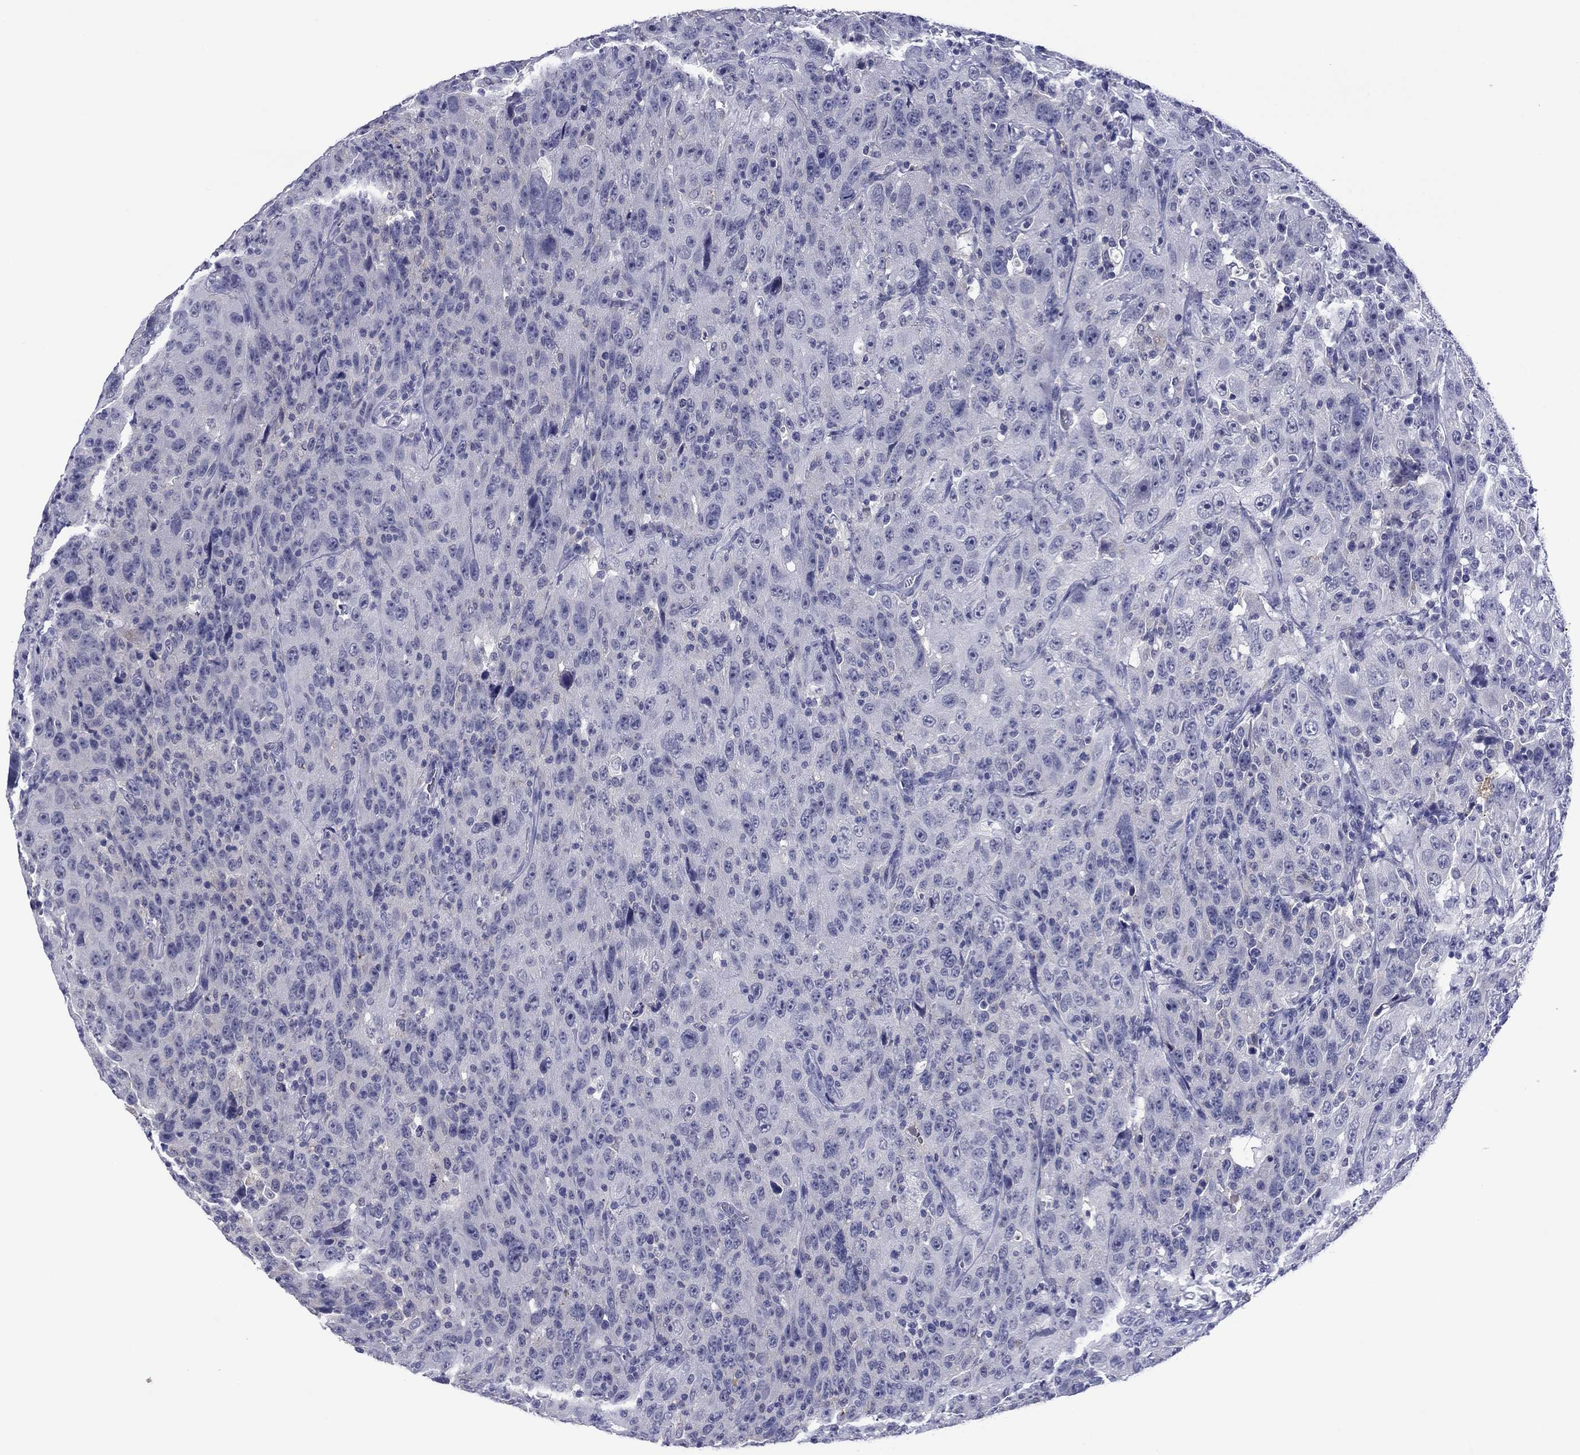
{"staining": {"intensity": "negative", "quantity": "none", "location": "none"}, "tissue": "urothelial cancer", "cell_type": "Tumor cells", "image_type": "cancer", "snomed": [{"axis": "morphology", "description": "Urothelial carcinoma, NOS"}, {"axis": "morphology", "description": "Urothelial carcinoma, High grade"}, {"axis": "topography", "description": "Urinary bladder"}], "caption": "IHC histopathology image of neoplastic tissue: urothelial cancer stained with DAB exhibits no significant protein expression in tumor cells.", "gene": "TCFL5", "patient": {"sex": "female", "age": 73}}